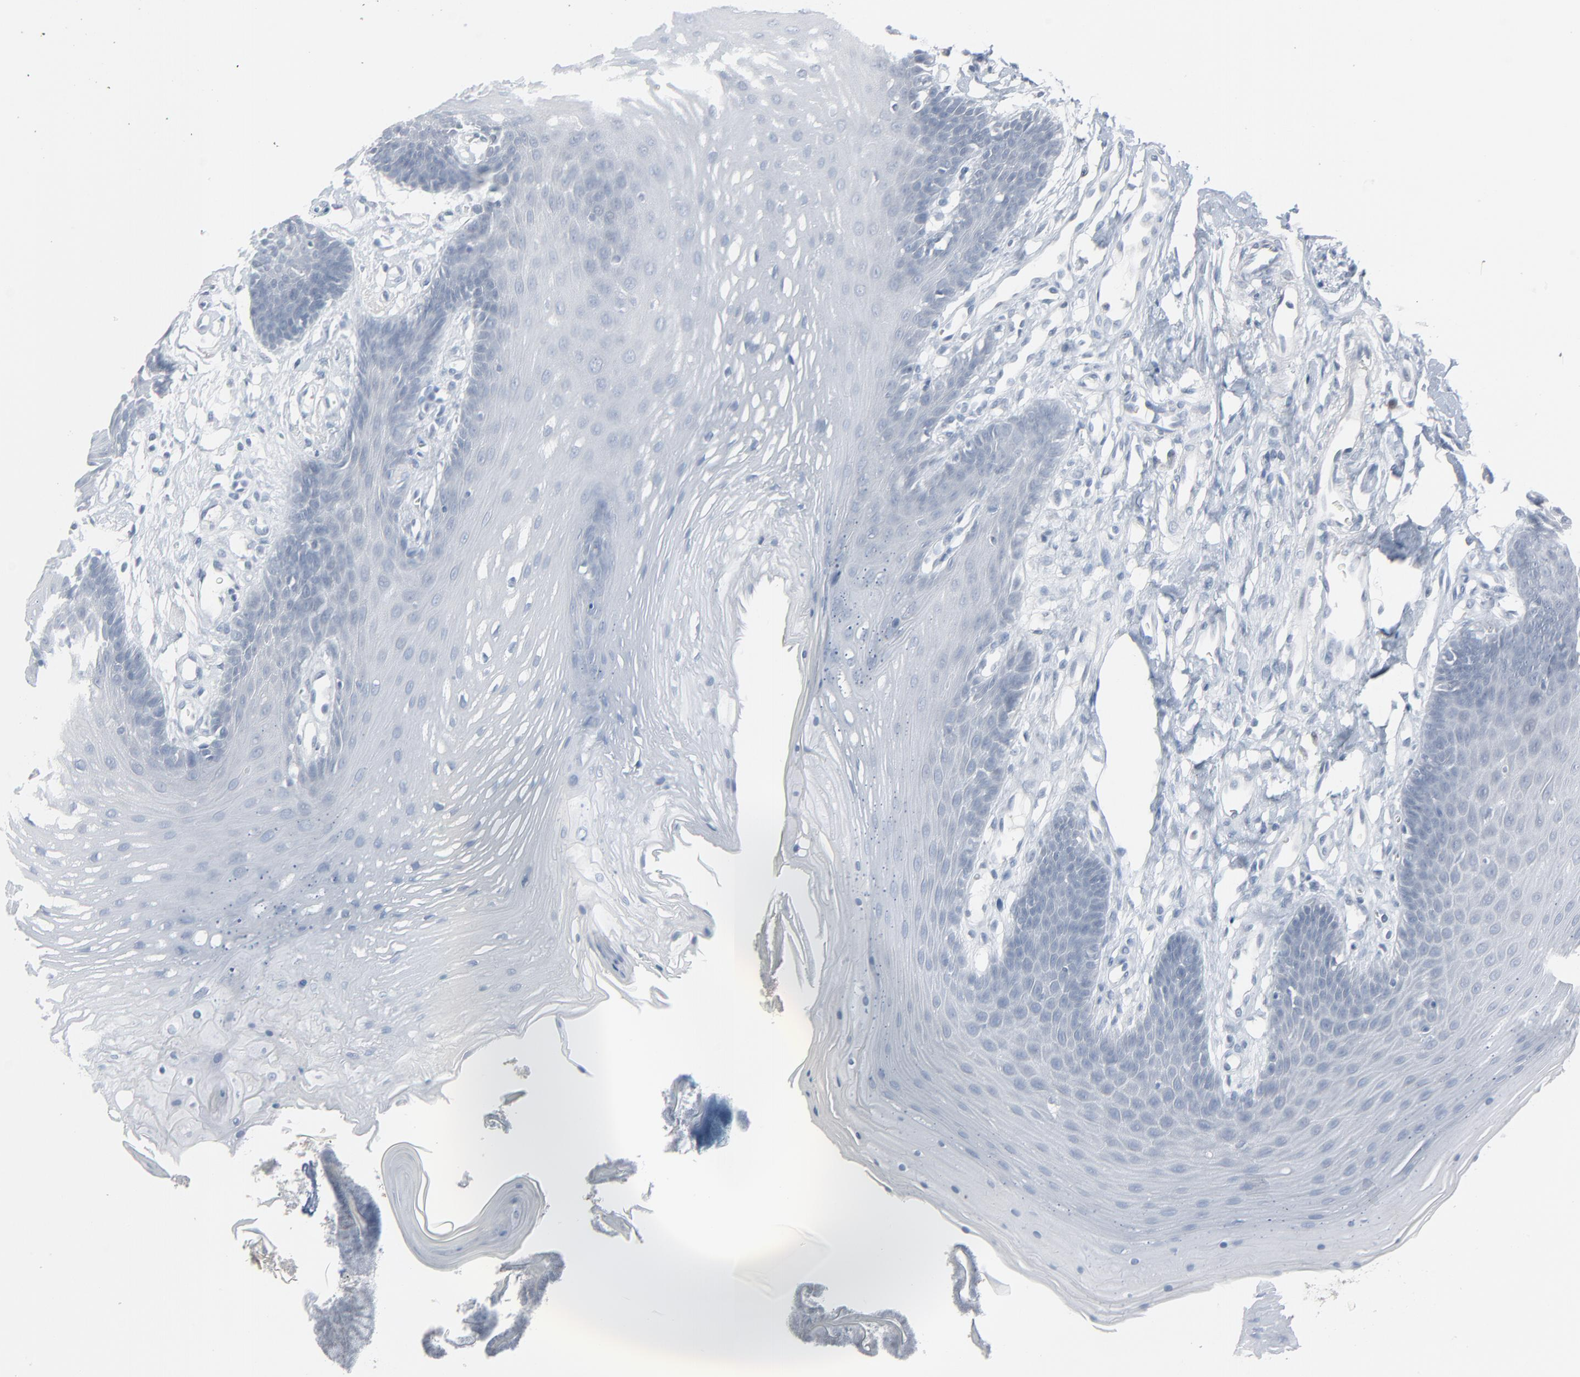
{"staining": {"intensity": "negative", "quantity": "none", "location": "none"}, "tissue": "oral mucosa", "cell_type": "Squamous epithelial cells", "image_type": "normal", "snomed": [{"axis": "morphology", "description": "Normal tissue, NOS"}, {"axis": "topography", "description": "Oral tissue"}], "caption": "A high-resolution image shows immunohistochemistry staining of unremarkable oral mucosa, which reveals no significant staining in squamous epithelial cells.", "gene": "SAGE1", "patient": {"sex": "male", "age": 62}}